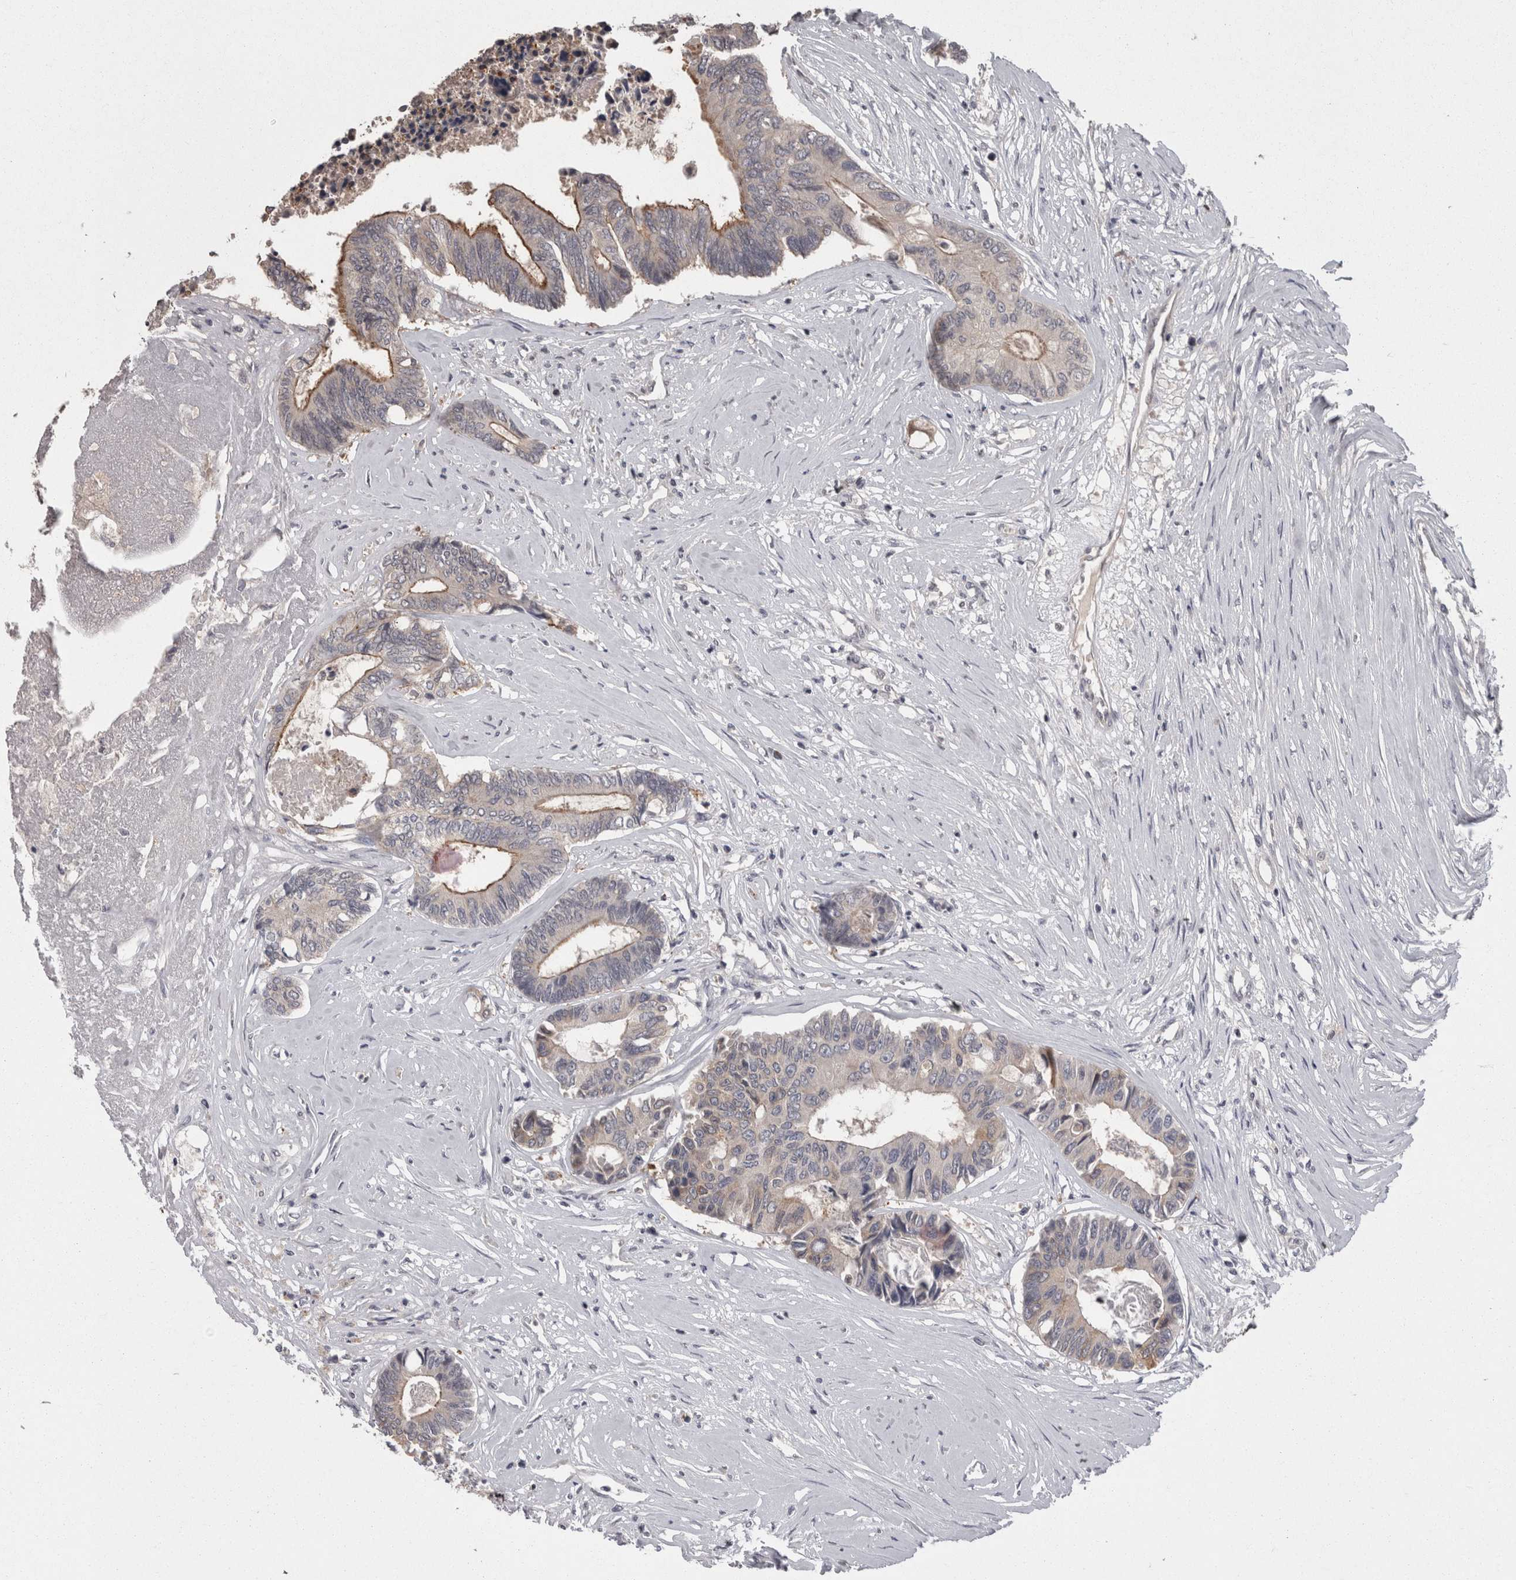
{"staining": {"intensity": "moderate", "quantity": "25%-75%", "location": "cytoplasmic/membranous"}, "tissue": "colorectal cancer", "cell_type": "Tumor cells", "image_type": "cancer", "snomed": [{"axis": "morphology", "description": "Adenocarcinoma, NOS"}, {"axis": "topography", "description": "Rectum"}], "caption": "Protein staining of colorectal cancer (adenocarcinoma) tissue displays moderate cytoplasmic/membranous positivity in approximately 25%-75% of tumor cells.", "gene": "PON3", "patient": {"sex": "male", "age": 63}}